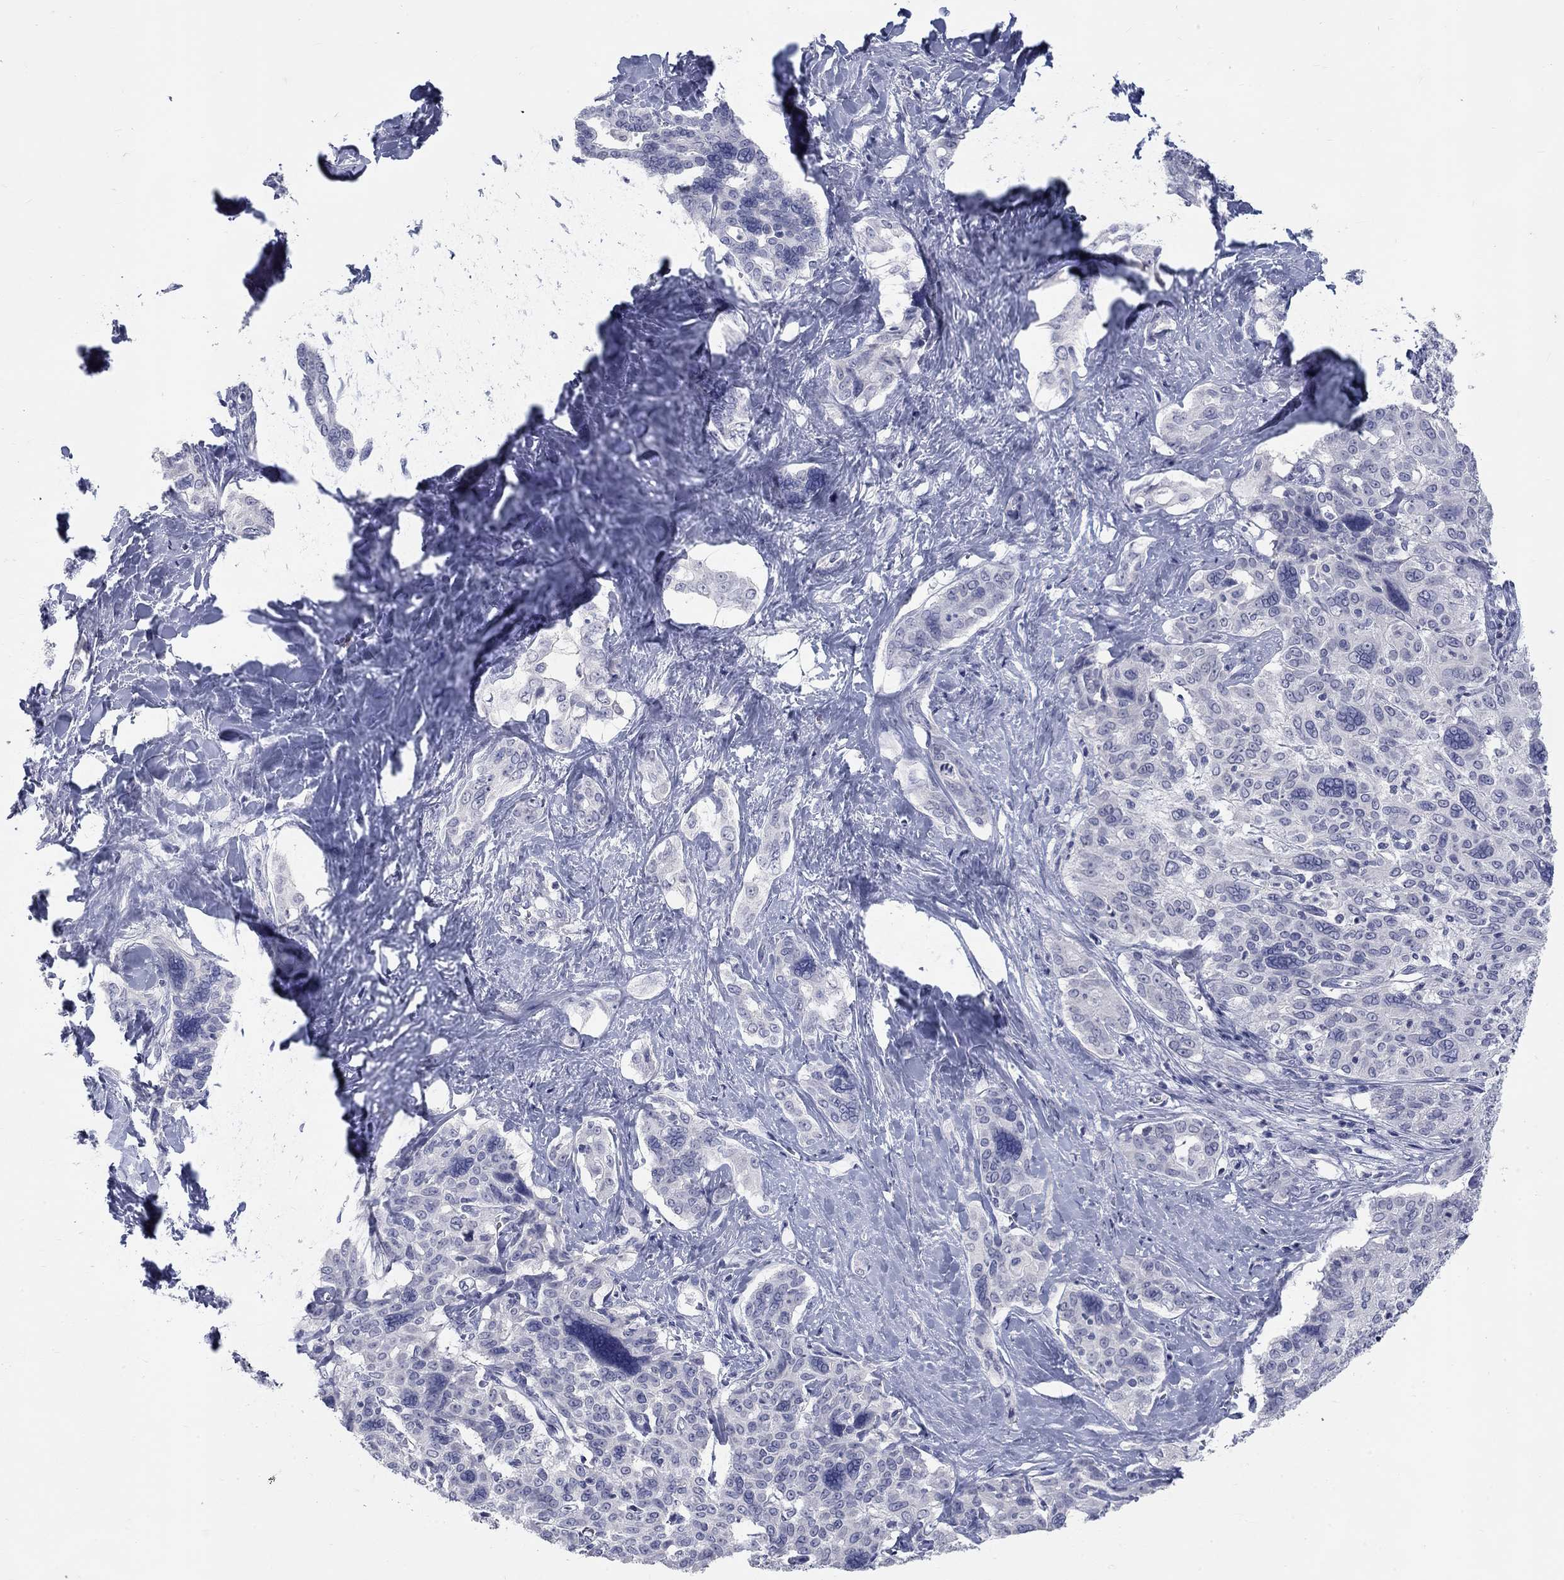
{"staining": {"intensity": "negative", "quantity": "none", "location": "none"}, "tissue": "liver cancer", "cell_type": "Tumor cells", "image_type": "cancer", "snomed": [{"axis": "morphology", "description": "Cholangiocarcinoma"}, {"axis": "topography", "description": "Liver"}], "caption": "This micrograph is of cholangiocarcinoma (liver) stained with immunohistochemistry (IHC) to label a protein in brown with the nuclei are counter-stained blue. There is no staining in tumor cells.", "gene": "ELAVL4", "patient": {"sex": "female", "age": 47}}